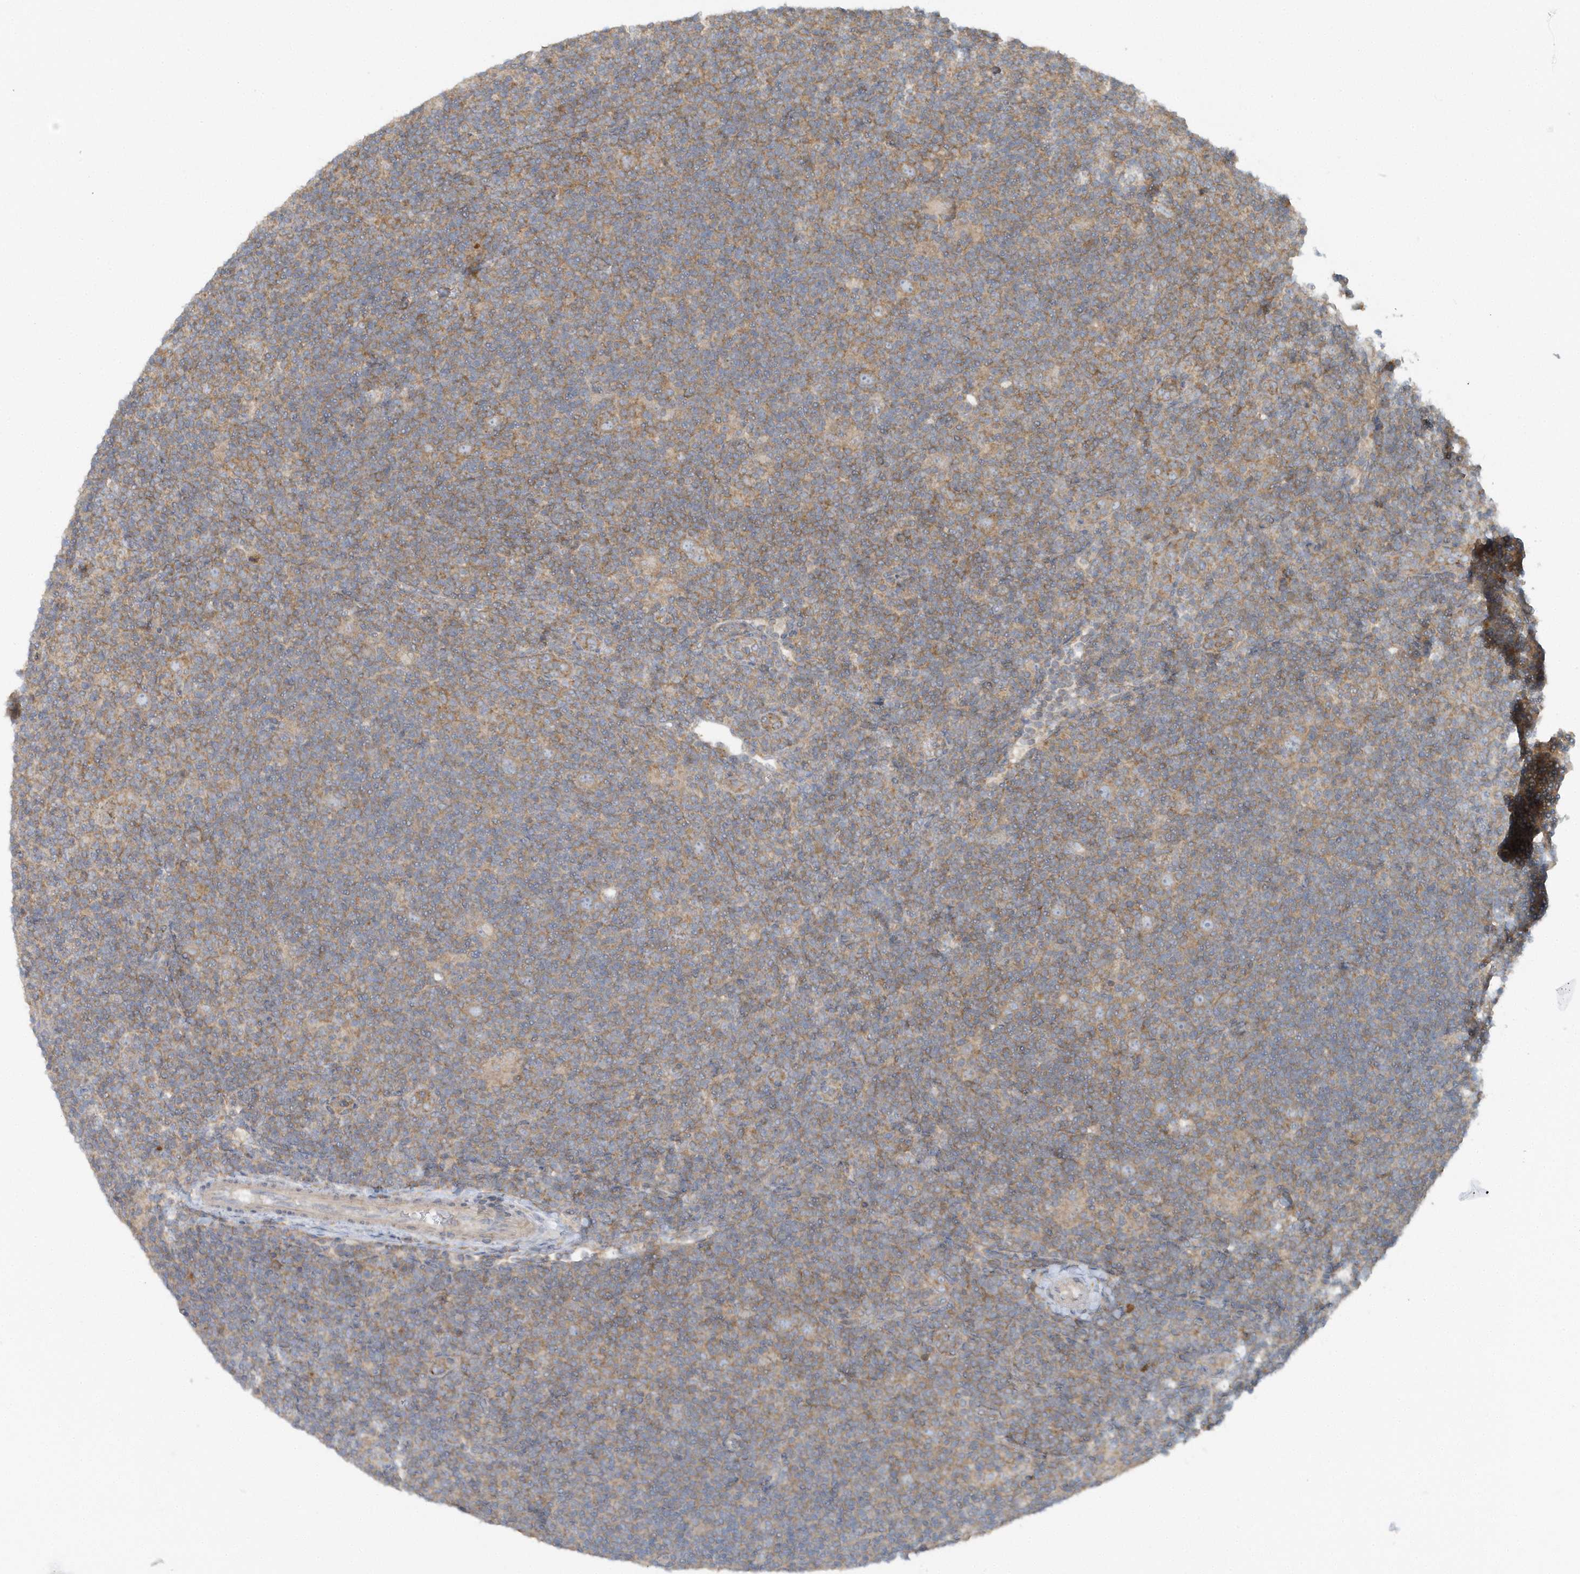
{"staining": {"intensity": "weak", "quantity": ">75%", "location": "cytoplasmic/membranous"}, "tissue": "lymphoma", "cell_type": "Tumor cells", "image_type": "cancer", "snomed": [{"axis": "morphology", "description": "Hodgkin's disease, NOS"}, {"axis": "topography", "description": "Lymph node"}], "caption": "Protein analysis of Hodgkin's disease tissue demonstrates weak cytoplasmic/membranous positivity in about >75% of tumor cells.", "gene": "CNOT10", "patient": {"sex": "female", "age": 57}}